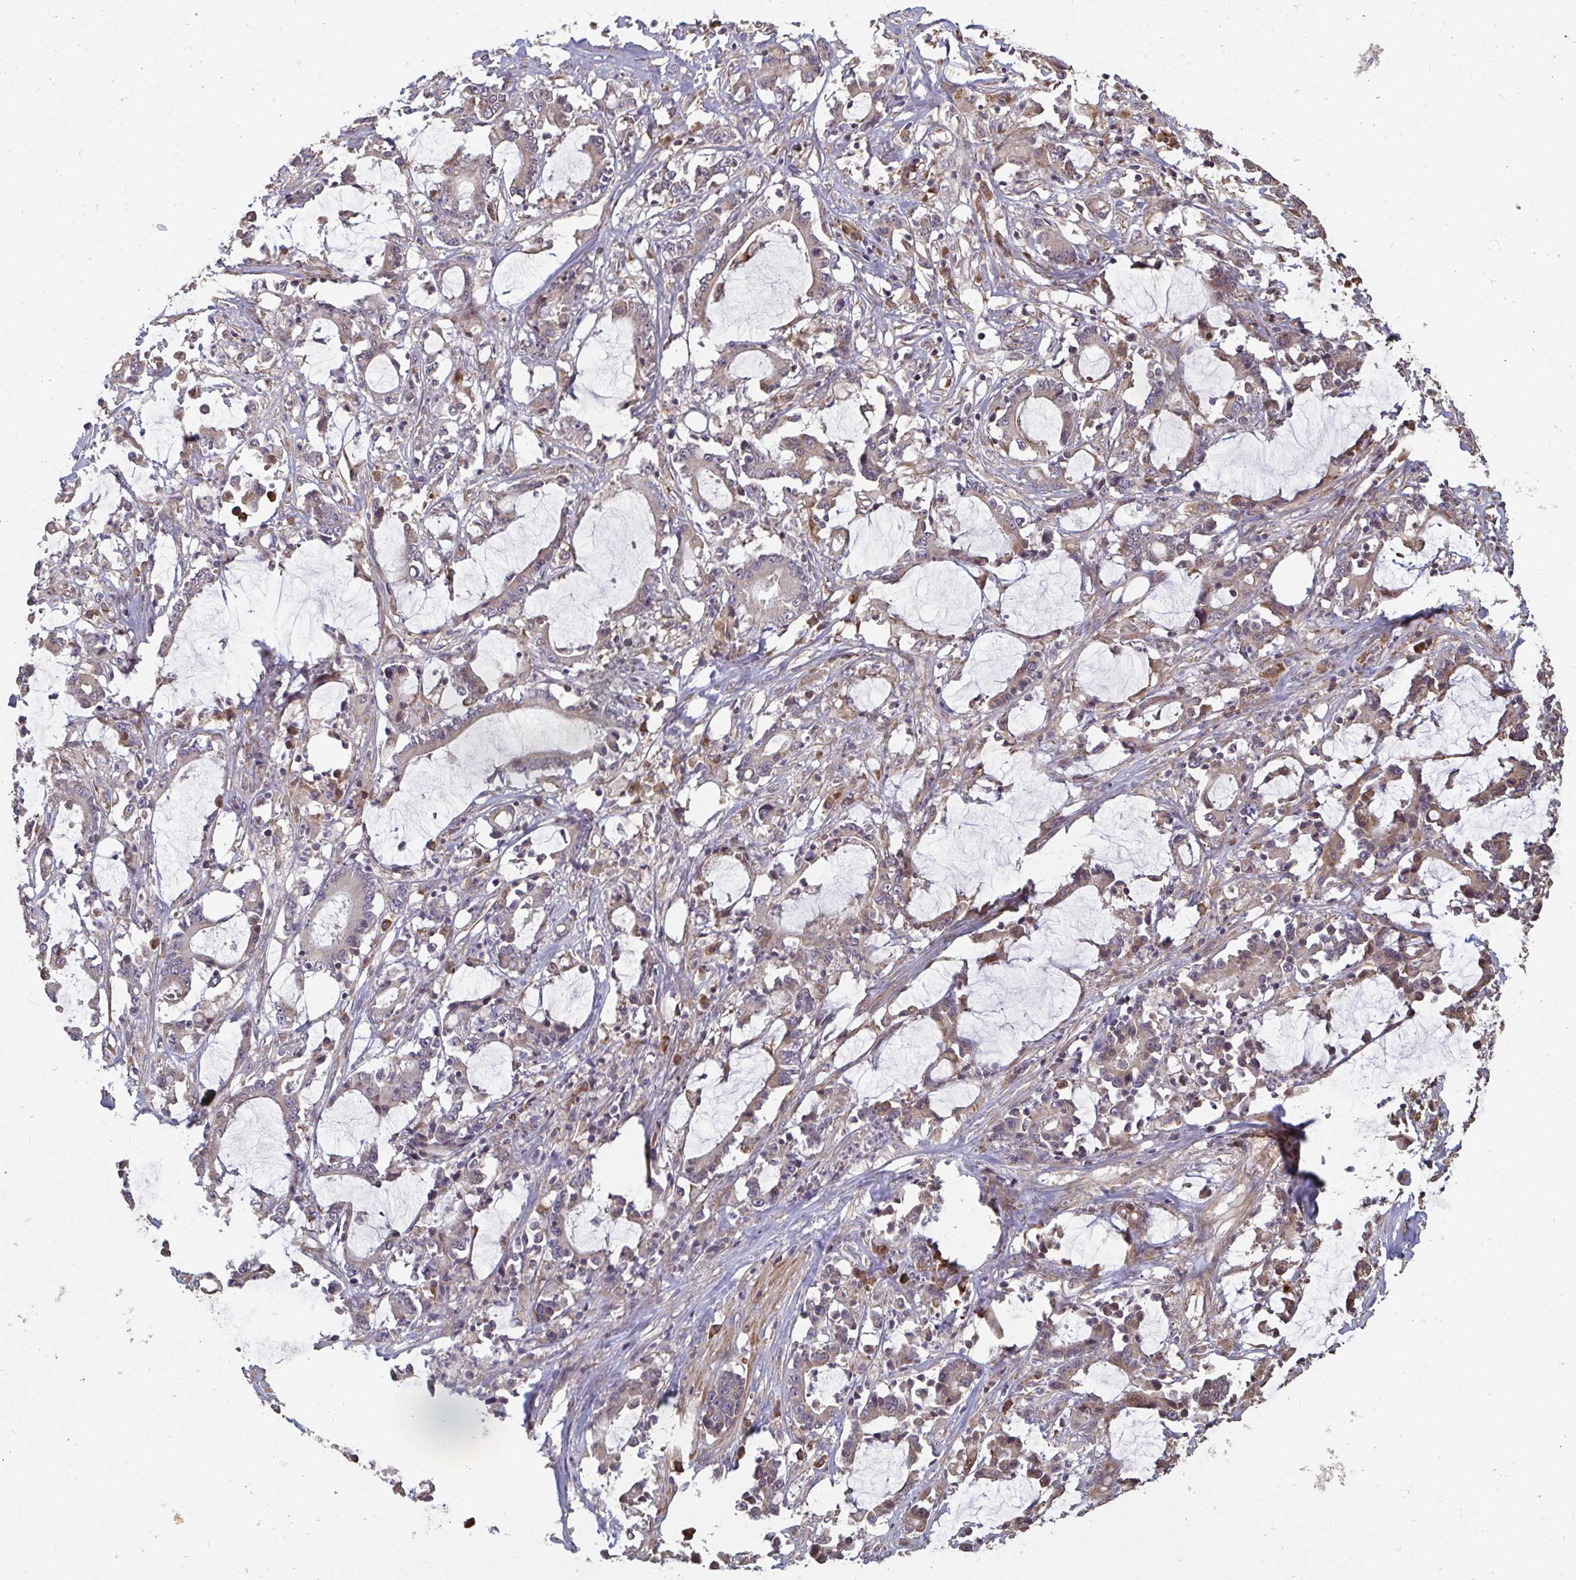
{"staining": {"intensity": "weak", "quantity": ">75%", "location": "cytoplasmic/membranous"}, "tissue": "stomach cancer", "cell_type": "Tumor cells", "image_type": "cancer", "snomed": [{"axis": "morphology", "description": "Adenocarcinoma, NOS"}, {"axis": "topography", "description": "Stomach, upper"}], "caption": "Immunohistochemistry of adenocarcinoma (stomach) exhibits low levels of weak cytoplasmic/membranous expression in approximately >75% of tumor cells. (Stains: DAB (3,3'-diaminobenzidine) in brown, nuclei in blue, Microscopy: brightfield microscopy at high magnification).", "gene": "ZFYVE28", "patient": {"sex": "male", "age": 68}}